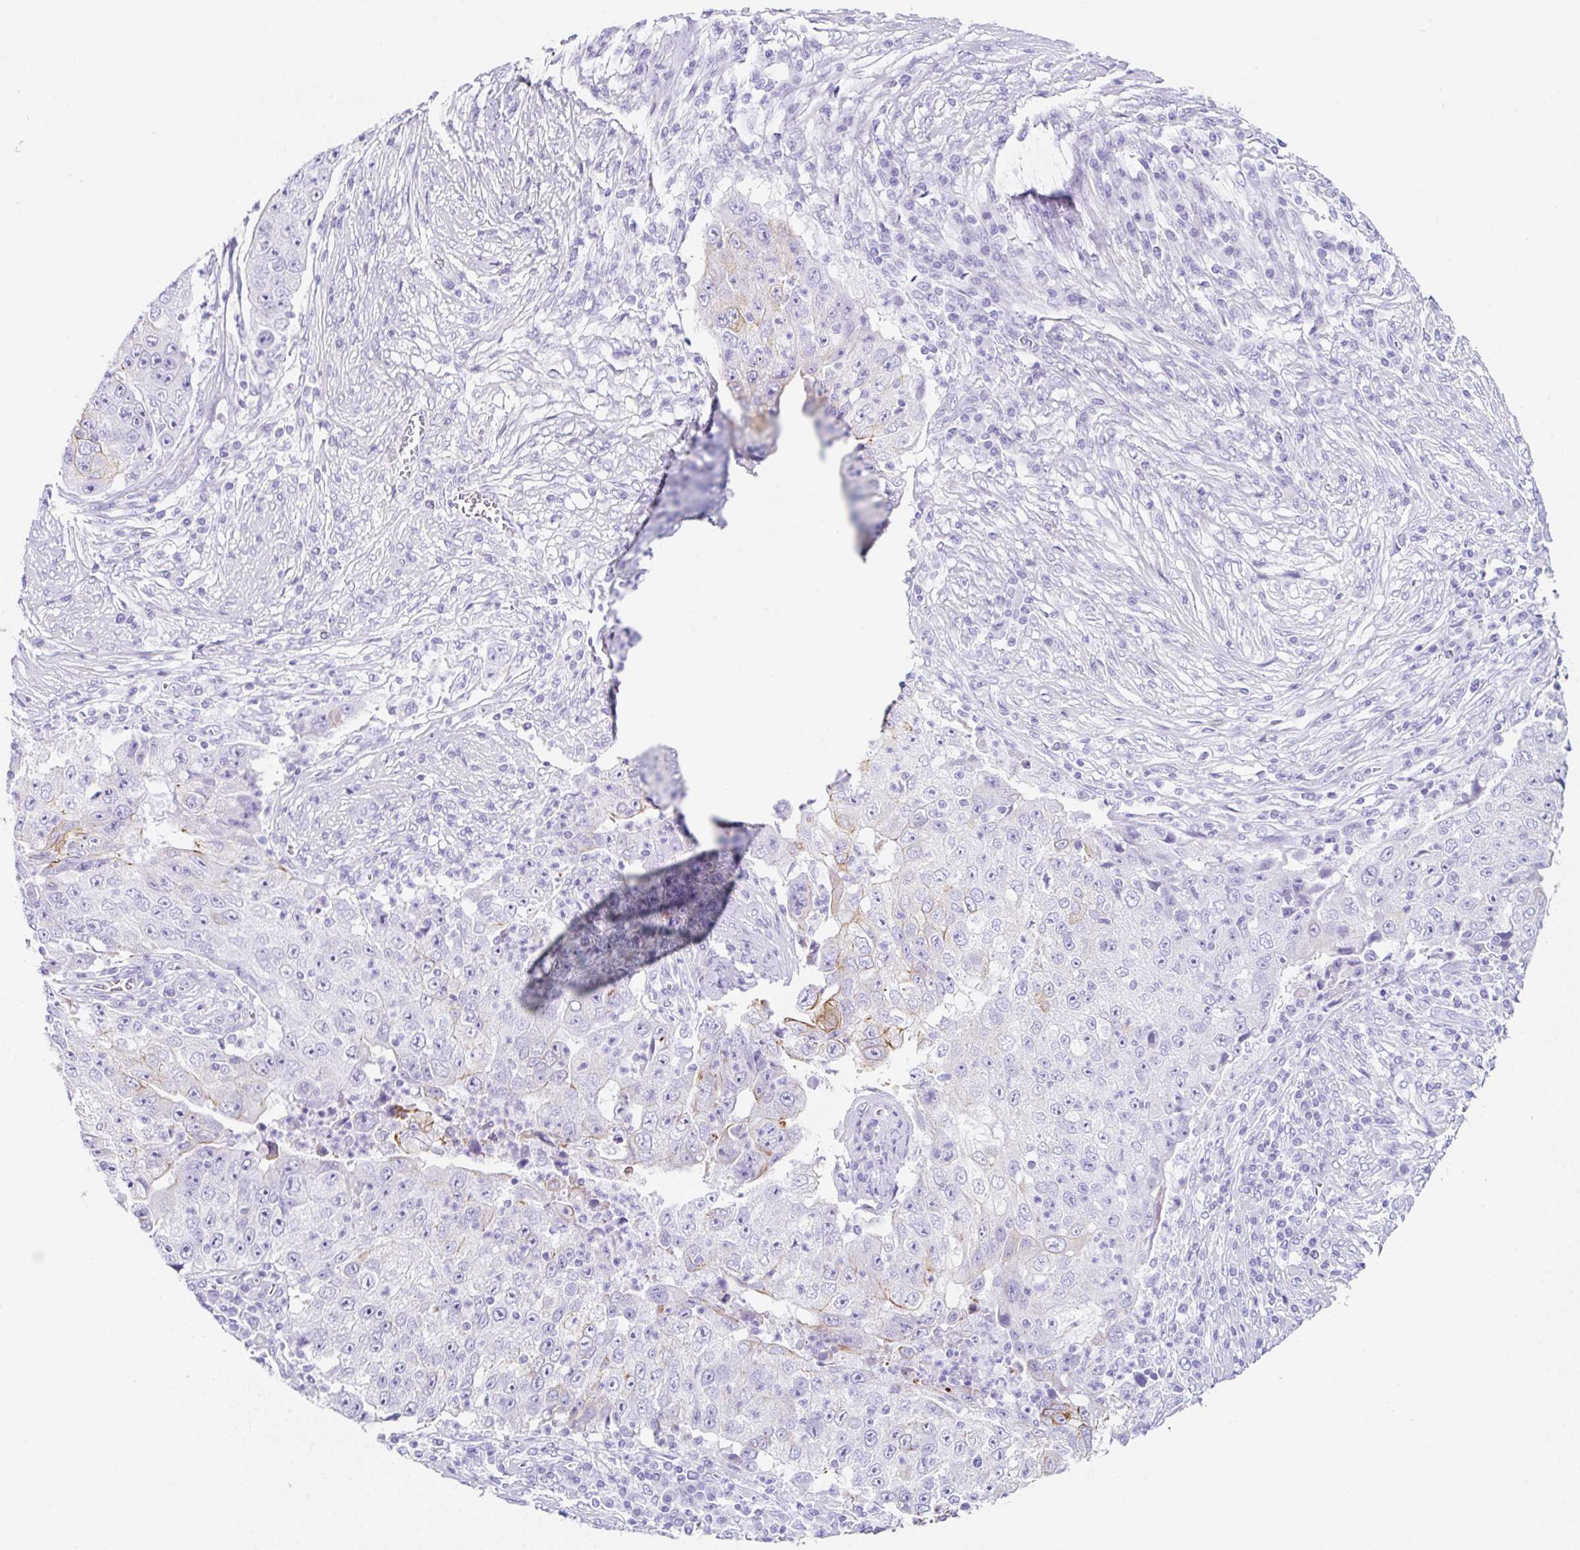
{"staining": {"intensity": "weak", "quantity": "<25%", "location": "cytoplasmic/membranous"}, "tissue": "lung cancer", "cell_type": "Tumor cells", "image_type": "cancer", "snomed": [{"axis": "morphology", "description": "Squamous cell carcinoma, NOS"}, {"axis": "topography", "description": "Lung"}], "caption": "A high-resolution micrograph shows IHC staining of lung cancer (squamous cell carcinoma), which demonstrates no significant expression in tumor cells.", "gene": "CLDND2", "patient": {"sex": "male", "age": 64}}